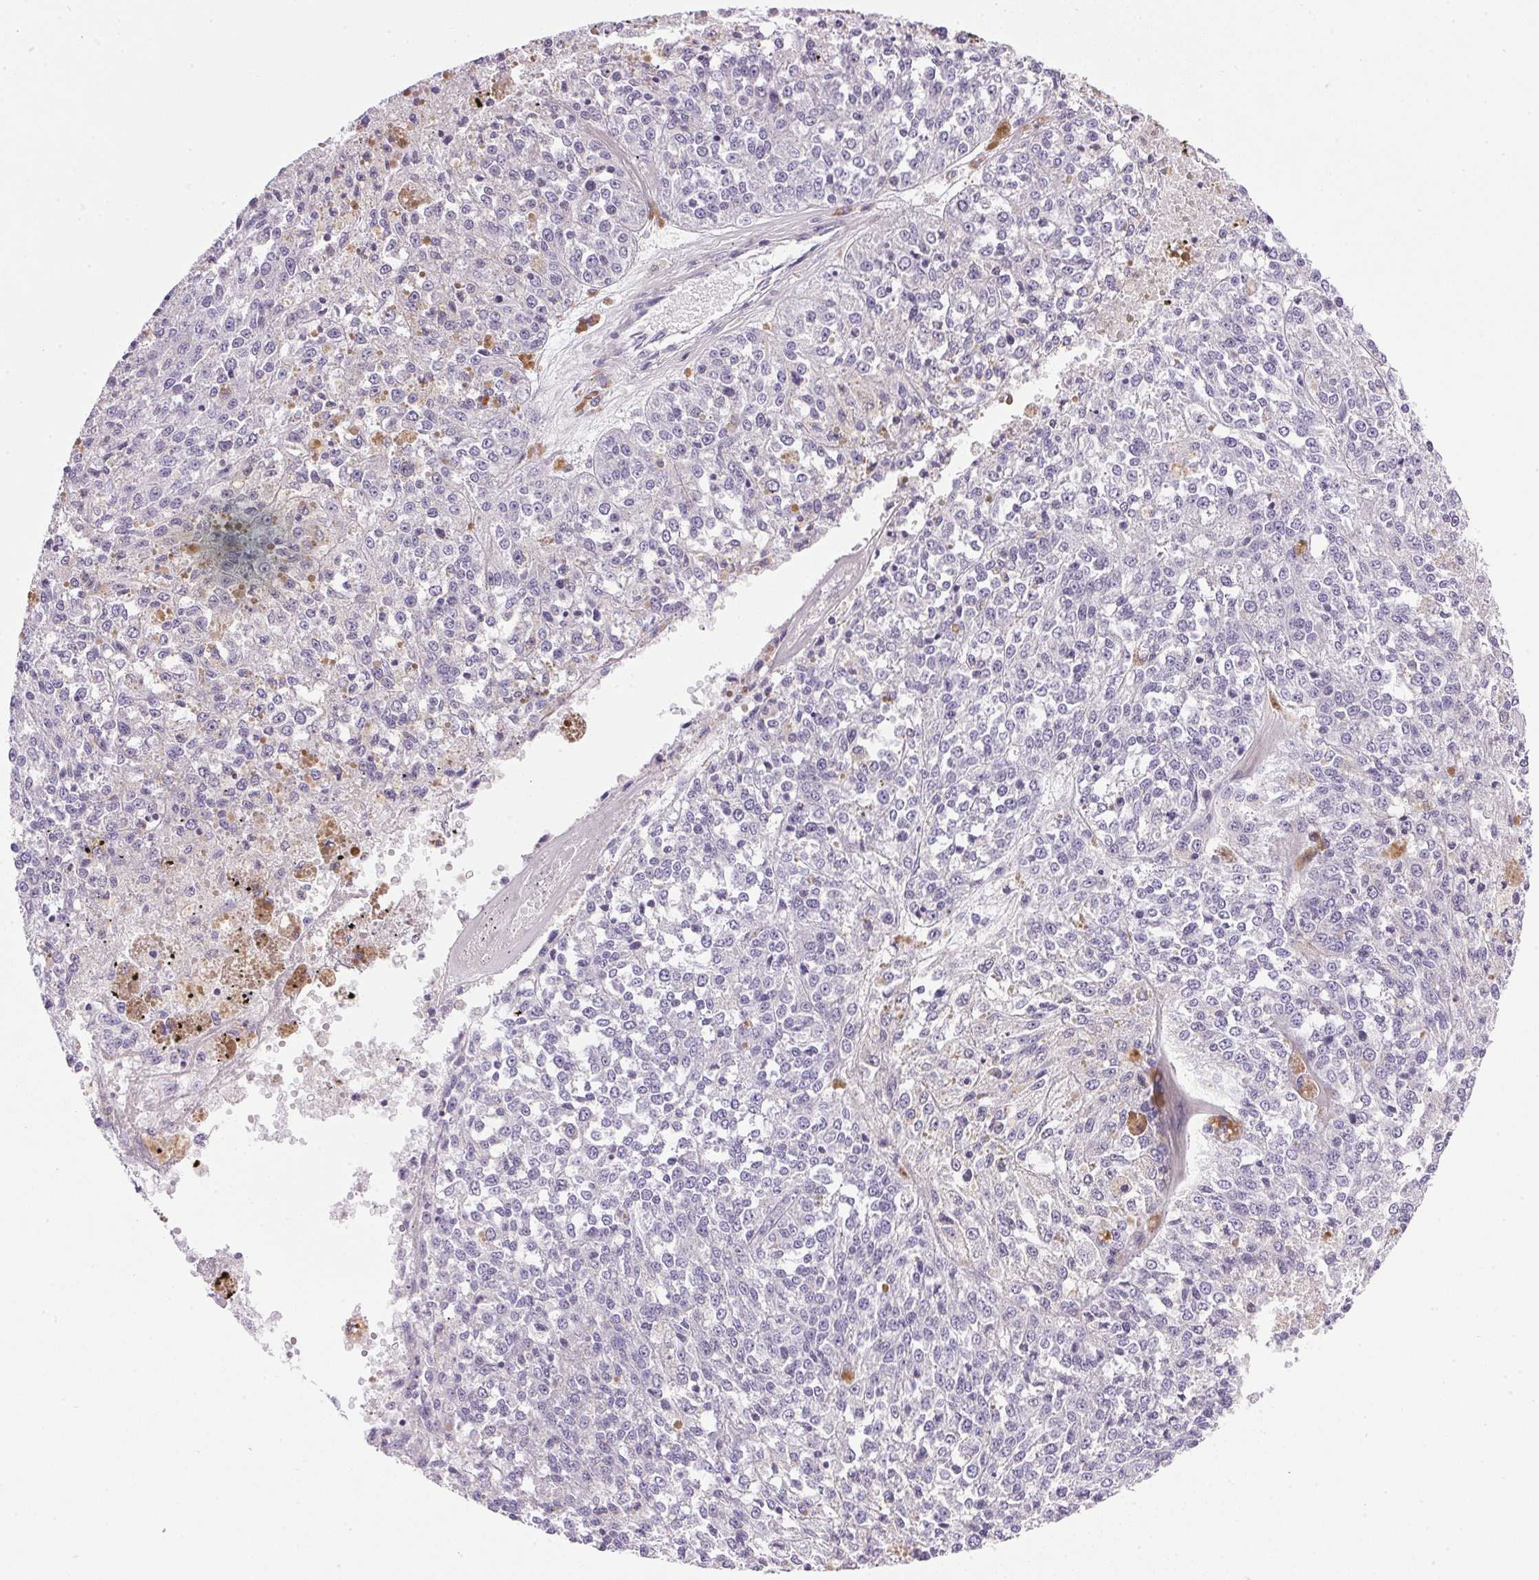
{"staining": {"intensity": "negative", "quantity": "none", "location": "none"}, "tissue": "melanoma", "cell_type": "Tumor cells", "image_type": "cancer", "snomed": [{"axis": "morphology", "description": "Malignant melanoma, Metastatic site"}, {"axis": "topography", "description": "Lymph node"}], "caption": "An immunohistochemistry (IHC) image of malignant melanoma (metastatic site) is shown. There is no staining in tumor cells of malignant melanoma (metastatic site). (DAB (3,3'-diaminobenzidine) immunohistochemistry (IHC), high magnification).", "gene": "ATP6V0A4", "patient": {"sex": "female", "age": 64}}